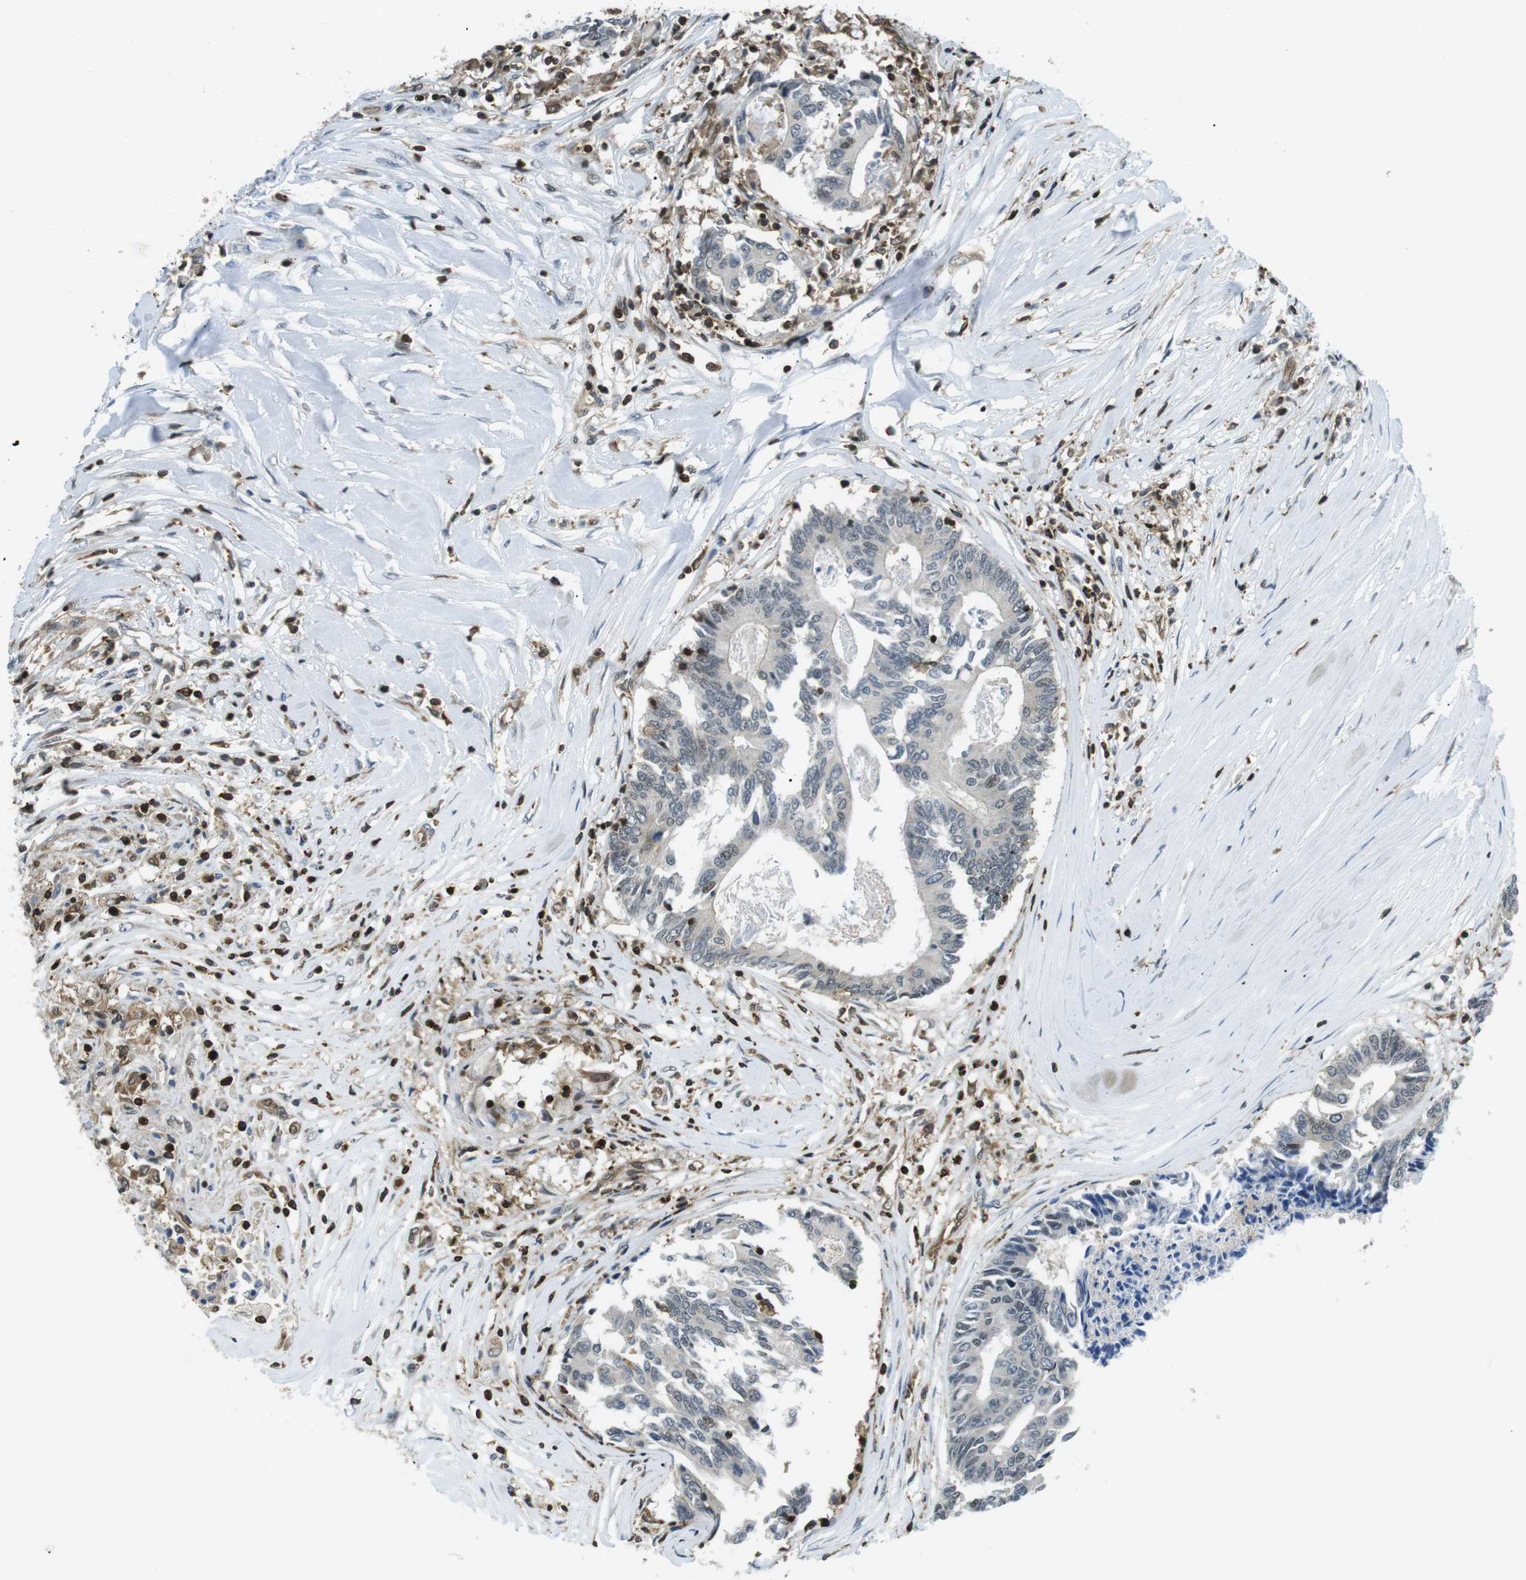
{"staining": {"intensity": "negative", "quantity": "none", "location": "none"}, "tissue": "colorectal cancer", "cell_type": "Tumor cells", "image_type": "cancer", "snomed": [{"axis": "morphology", "description": "Adenocarcinoma, NOS"}, {"axis": "topography", "description": "Rectum"}], "caption": "IHC image of neoplastic tissue: colorectal adenocarcinoma stained with DAB shows no significant protein staining in tumor cells.", "gene": "STK10", "patient": {"sex": "male", "age": 63}}